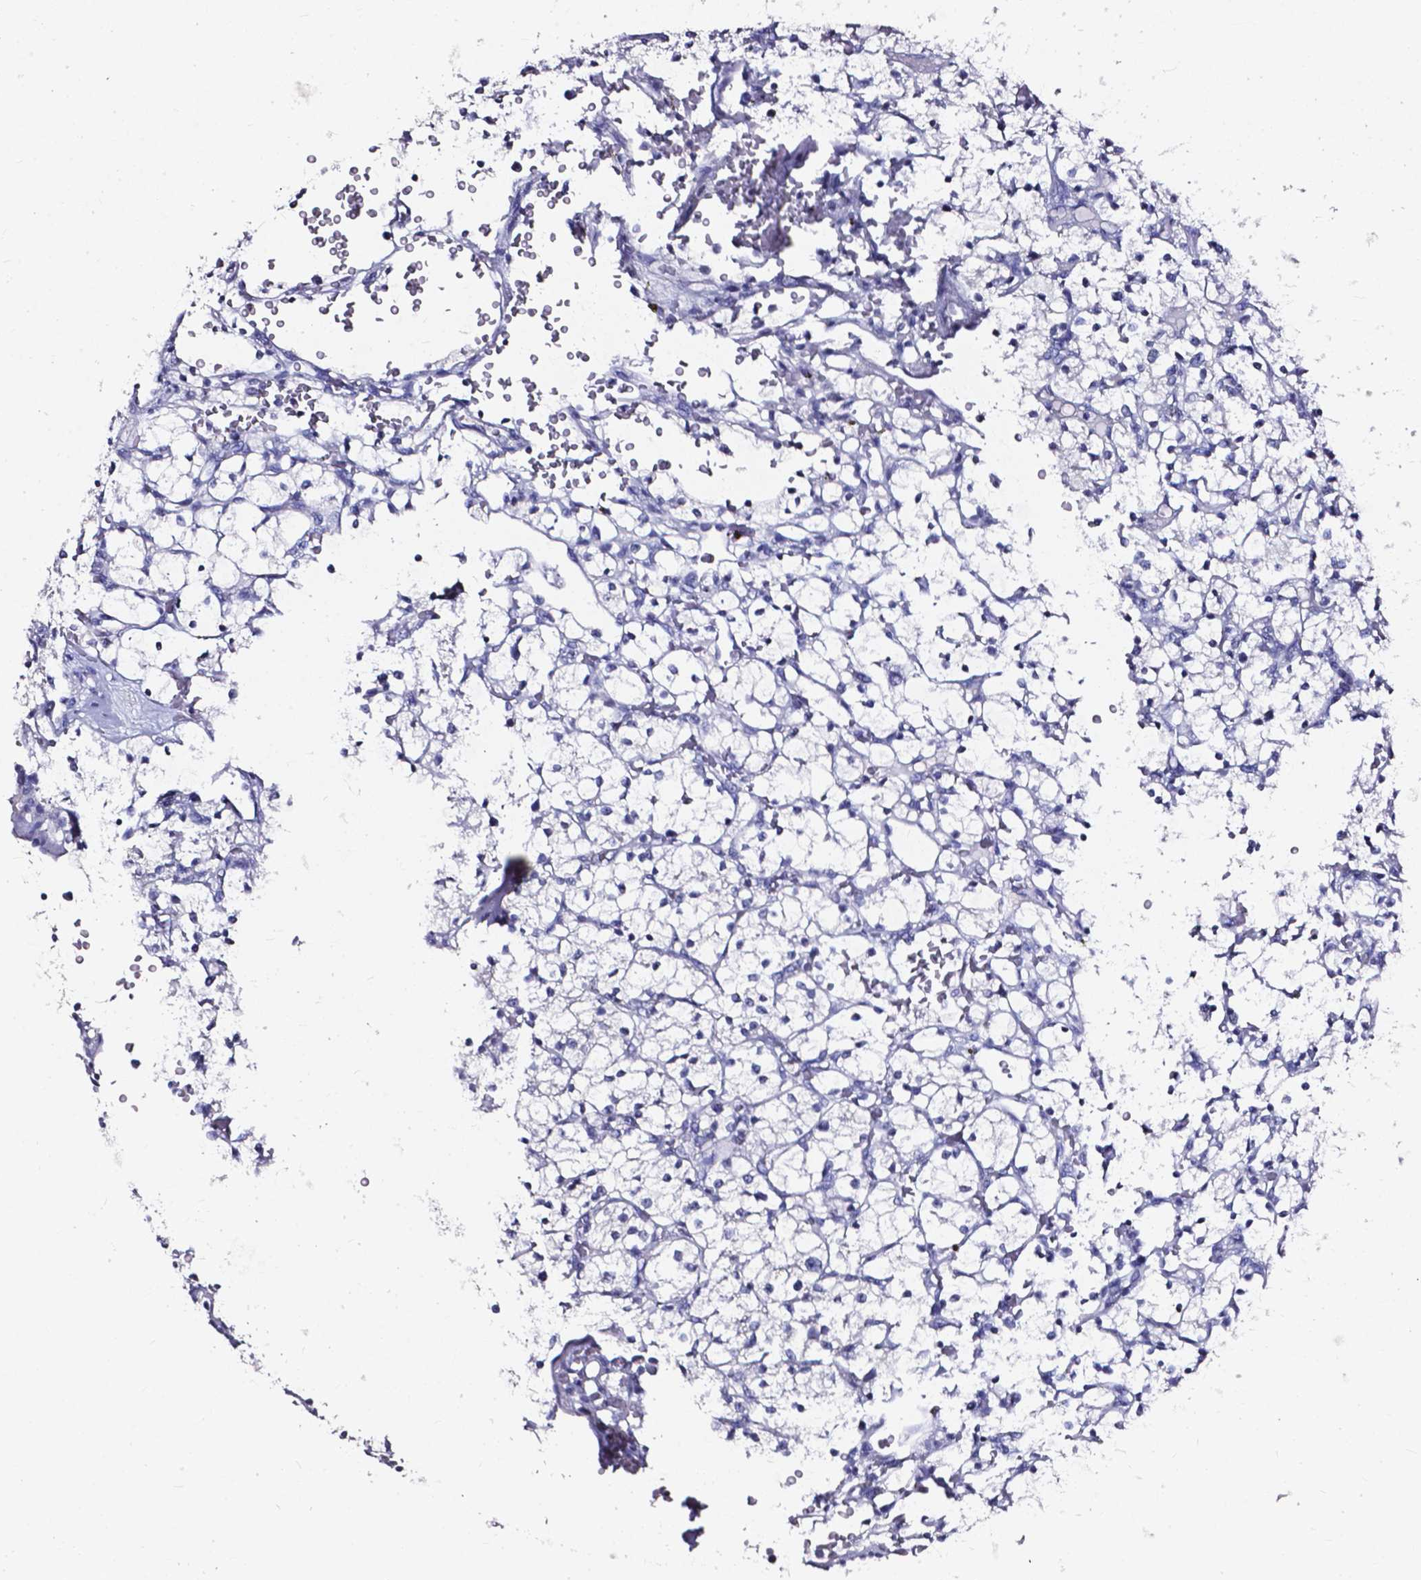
{"staining": {"intensity": "negative", "quantity": "none", "location": "none"}, "tissue": "renal cancer", "cell_type": "Tumor cells", "image_type": "cancer", "snomed": [{"axis": "morphology", "description": "Adenocarcinoma, NOS"}, {"axis": "topography", "description": "Kidney"}], "caption": "Tumor cells are negative for protein expression in human renal adenocarcinoma.", "gene": "AKR1B10", "patient": {"sex": "female", "age": 64}}